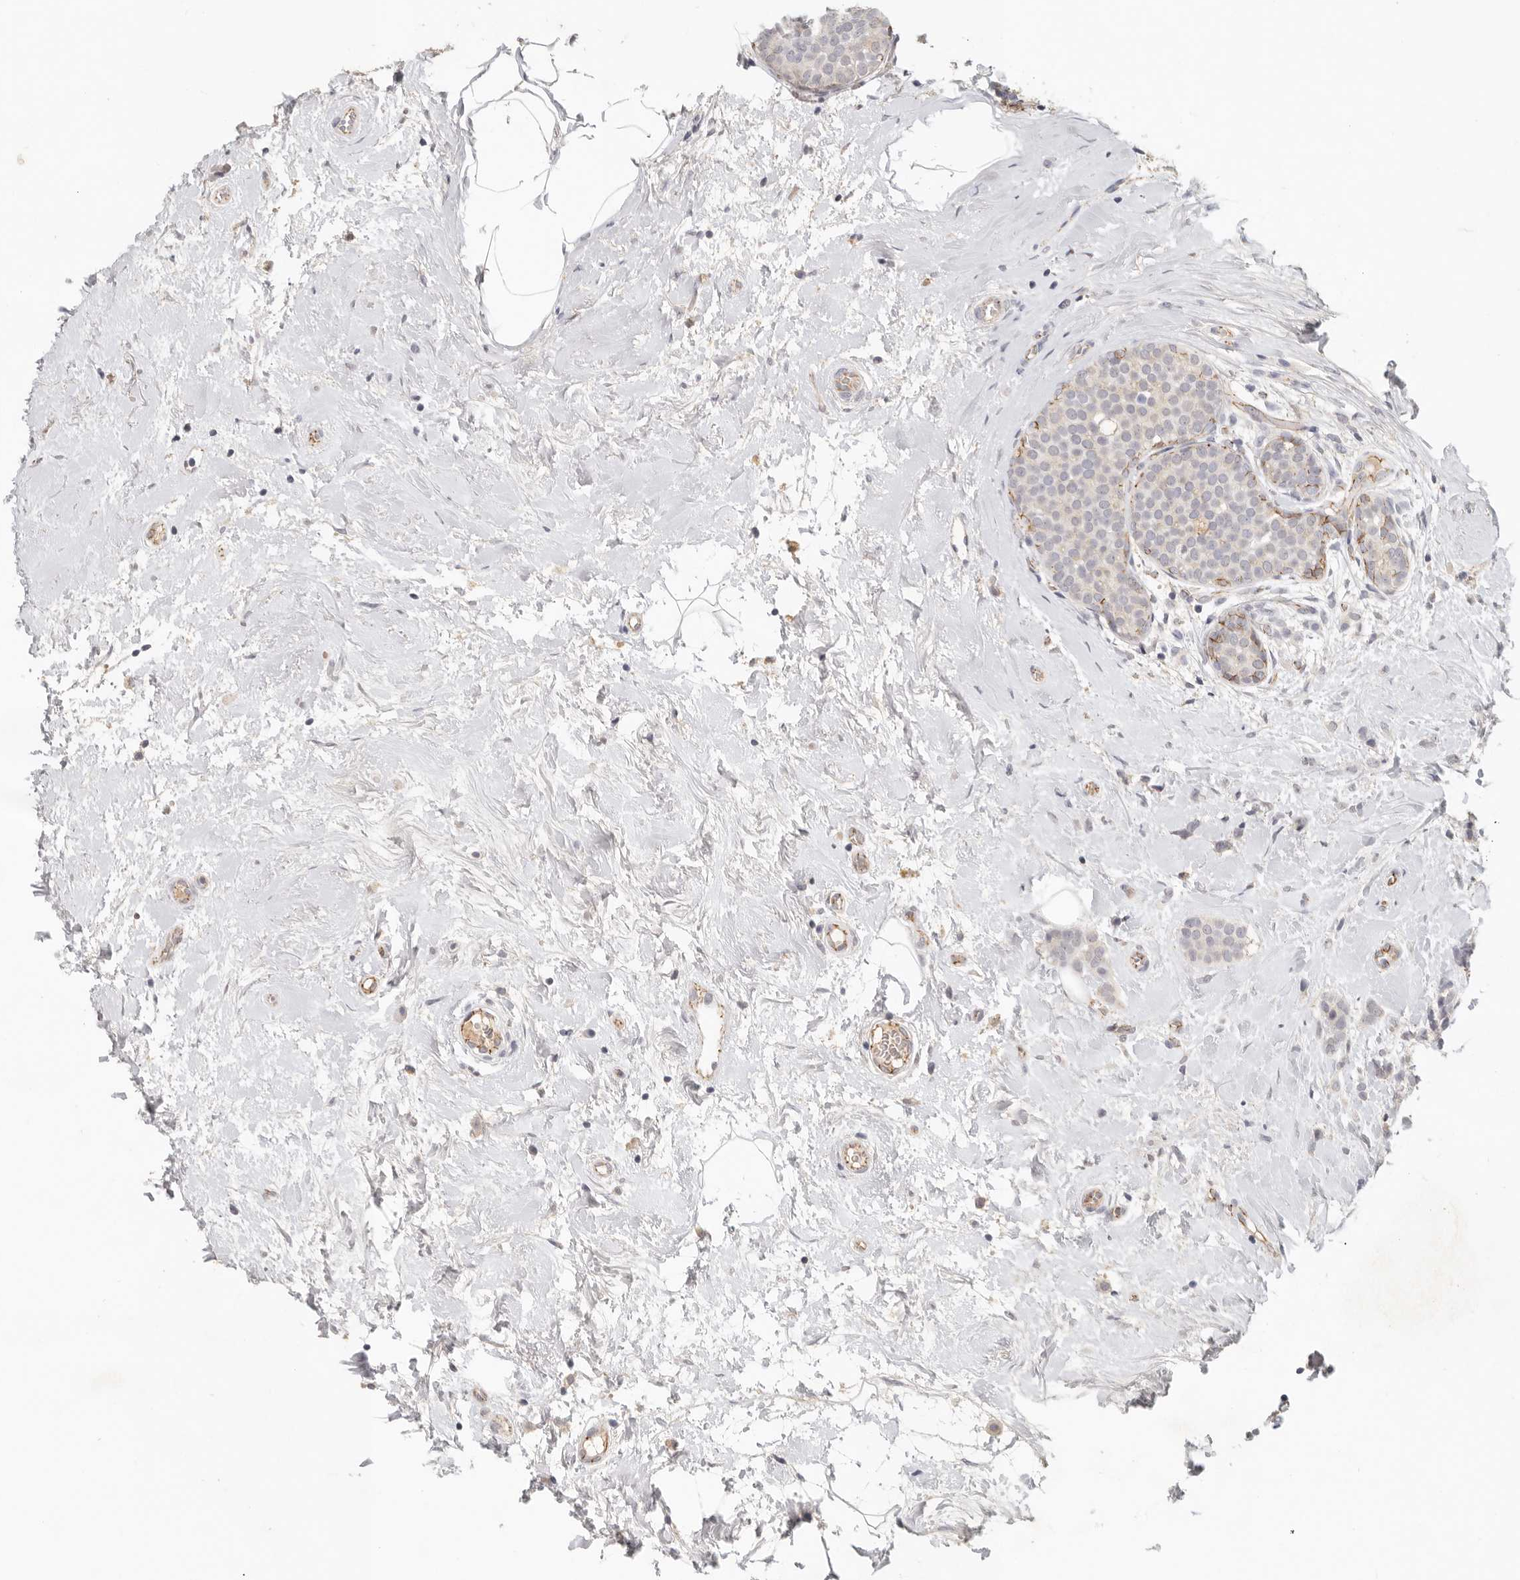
{"staining": {"intensity": "negative", "quantity": "none", "location": "none"}, "tissue": "breast cancer", "cell_type": "Tumor cells", "image_type": "cancer", "snomed": [{"axis": "morphology", "description": "Lobular carcinoma, in situ"}, {"axis": "morphology", "description": "Lobular carcinoma"}, {"axis": "topography", "description": "Breast"}], "caption": "IHC image of human breast cancer stained for a protein (brown), which displays no expression in tumor cells.", "gene": "ANXA9", "patient": {"sex": "female", "age": 41}}